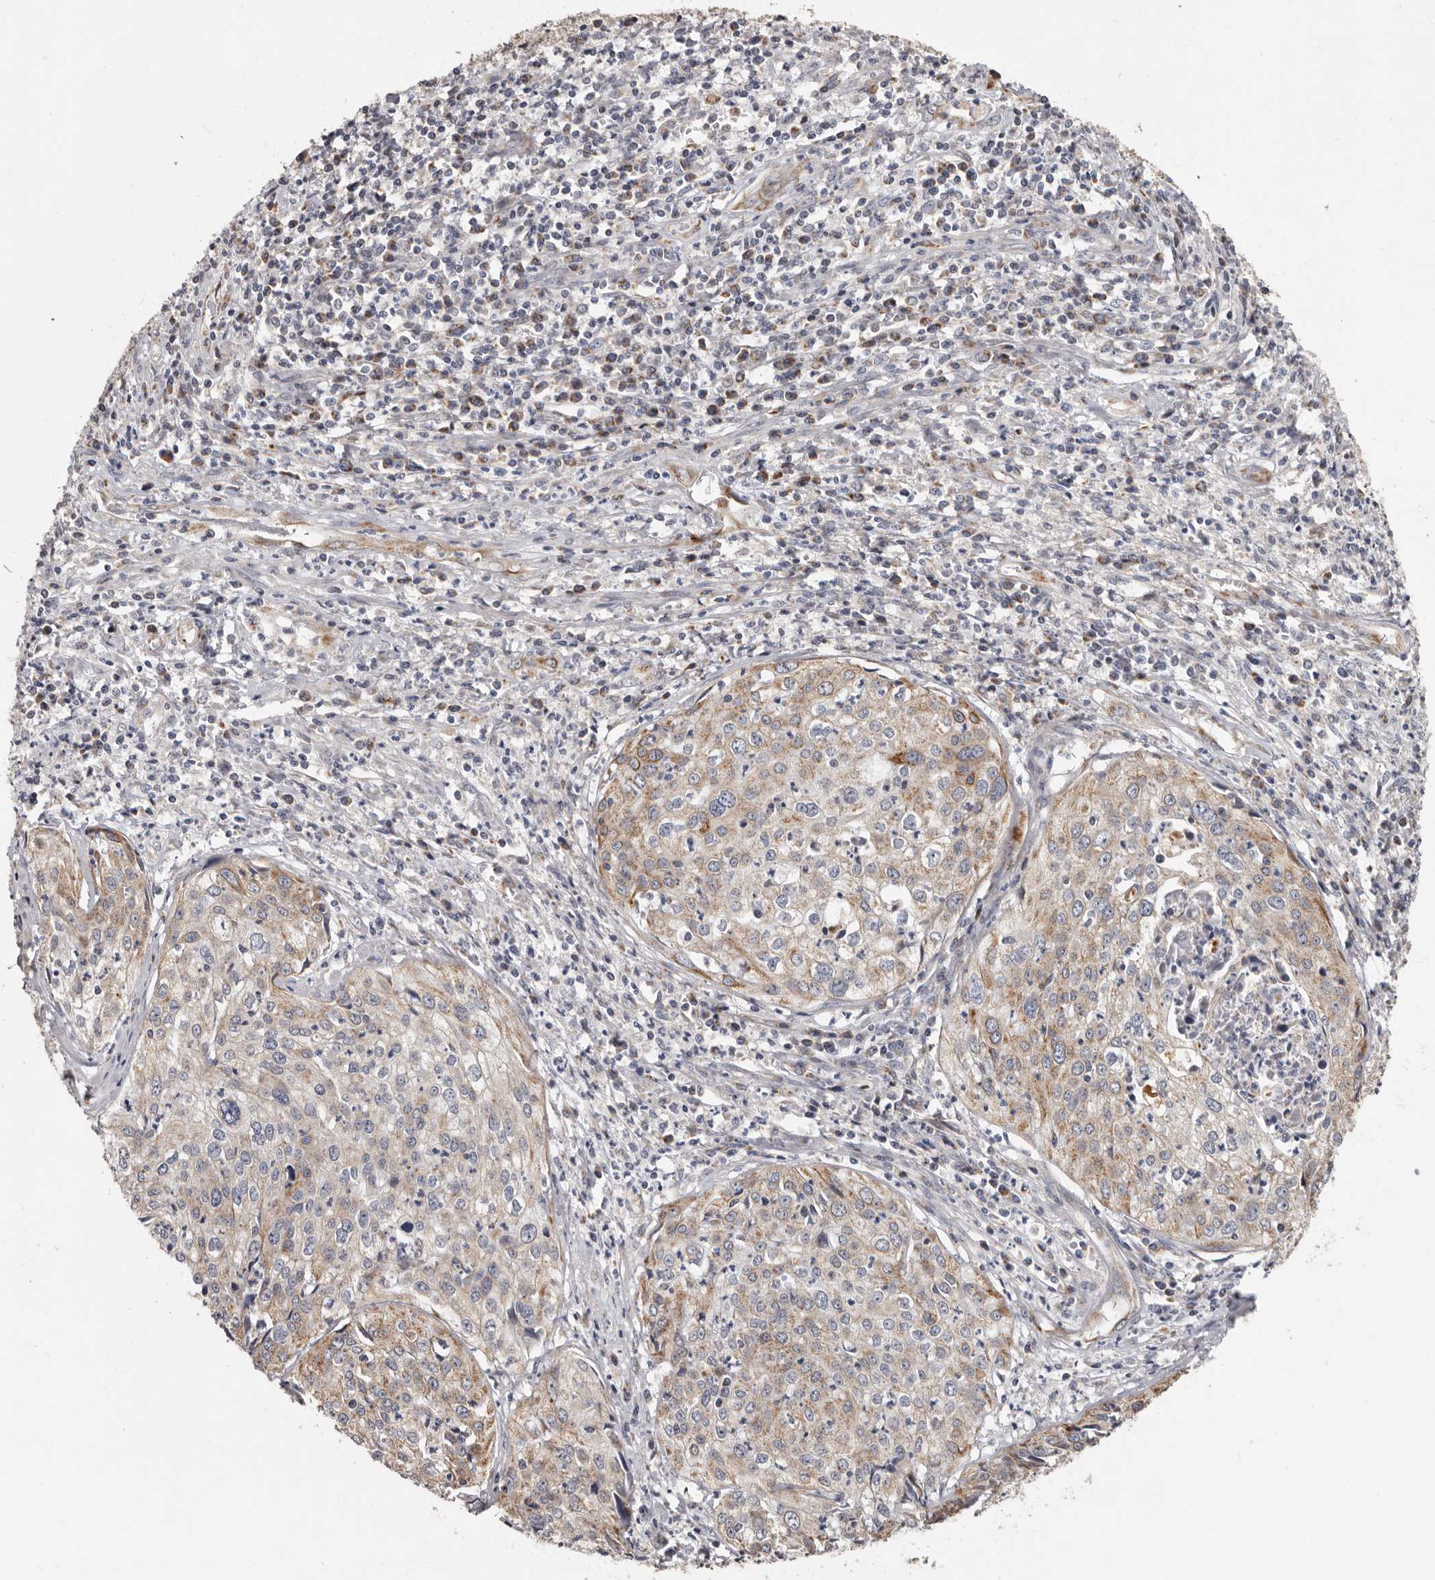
{"staining": {"intensity": "moderate", "quantity": "25%-75%", "location": "cytoplasmic/membranous"}, "tissue": "cervical cancer", "cell_type": "Tumor cells", "image_type": "cancer", "snomed": [{"axis": "morphology", "description": "Squamous cell carcinoma, NOS"}, {"axis": "topography", "description": "Cervix"}], "caption": "Immunohistochemical staining of squamous cell carcinoma (cervical) reveals moderate cytoplasmic/membranous protein staining in about 25%-75% of tumor cells.", "gene": "MRPL18", "patient": {"sex": "female", "age": 31}}